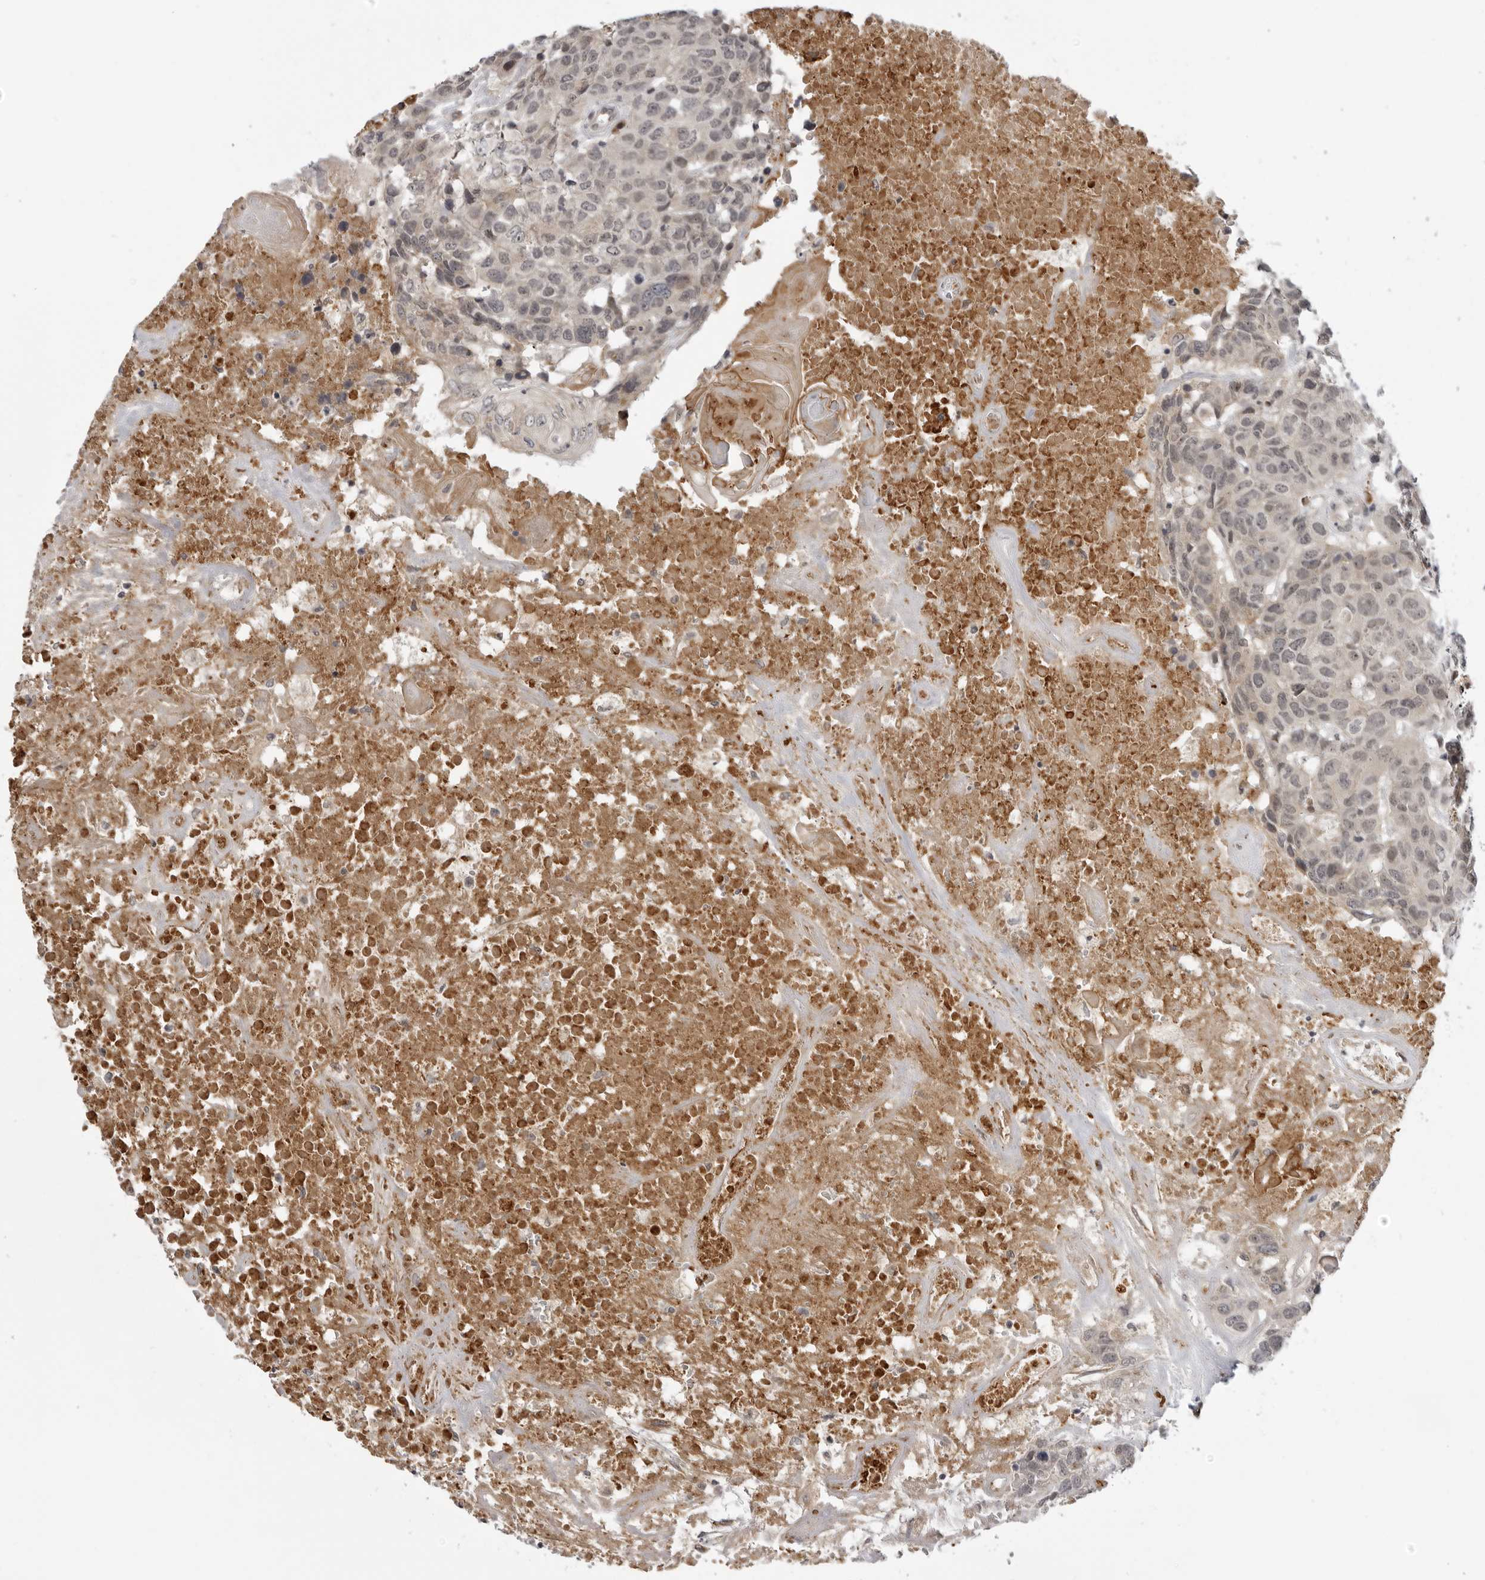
{"staining": {"intensity": "negative", "quantity": "none", "location": "none"}, "tissue": "head and neck cancer", "cell_type": "Tumor cells", "image_type": "cancer", "snomed": [{"axis": "morphology", "description": "Squamous cell carcinoma, NOS"}, {"axis": "topography", "description": "Head-Neck"}], "caption": "Head and neck cancer was stained to show a protein in brown. There is no significant expression in tumor cells.", "gene": "ALPK2", "patient": {"sex": "male", "age": 66}}